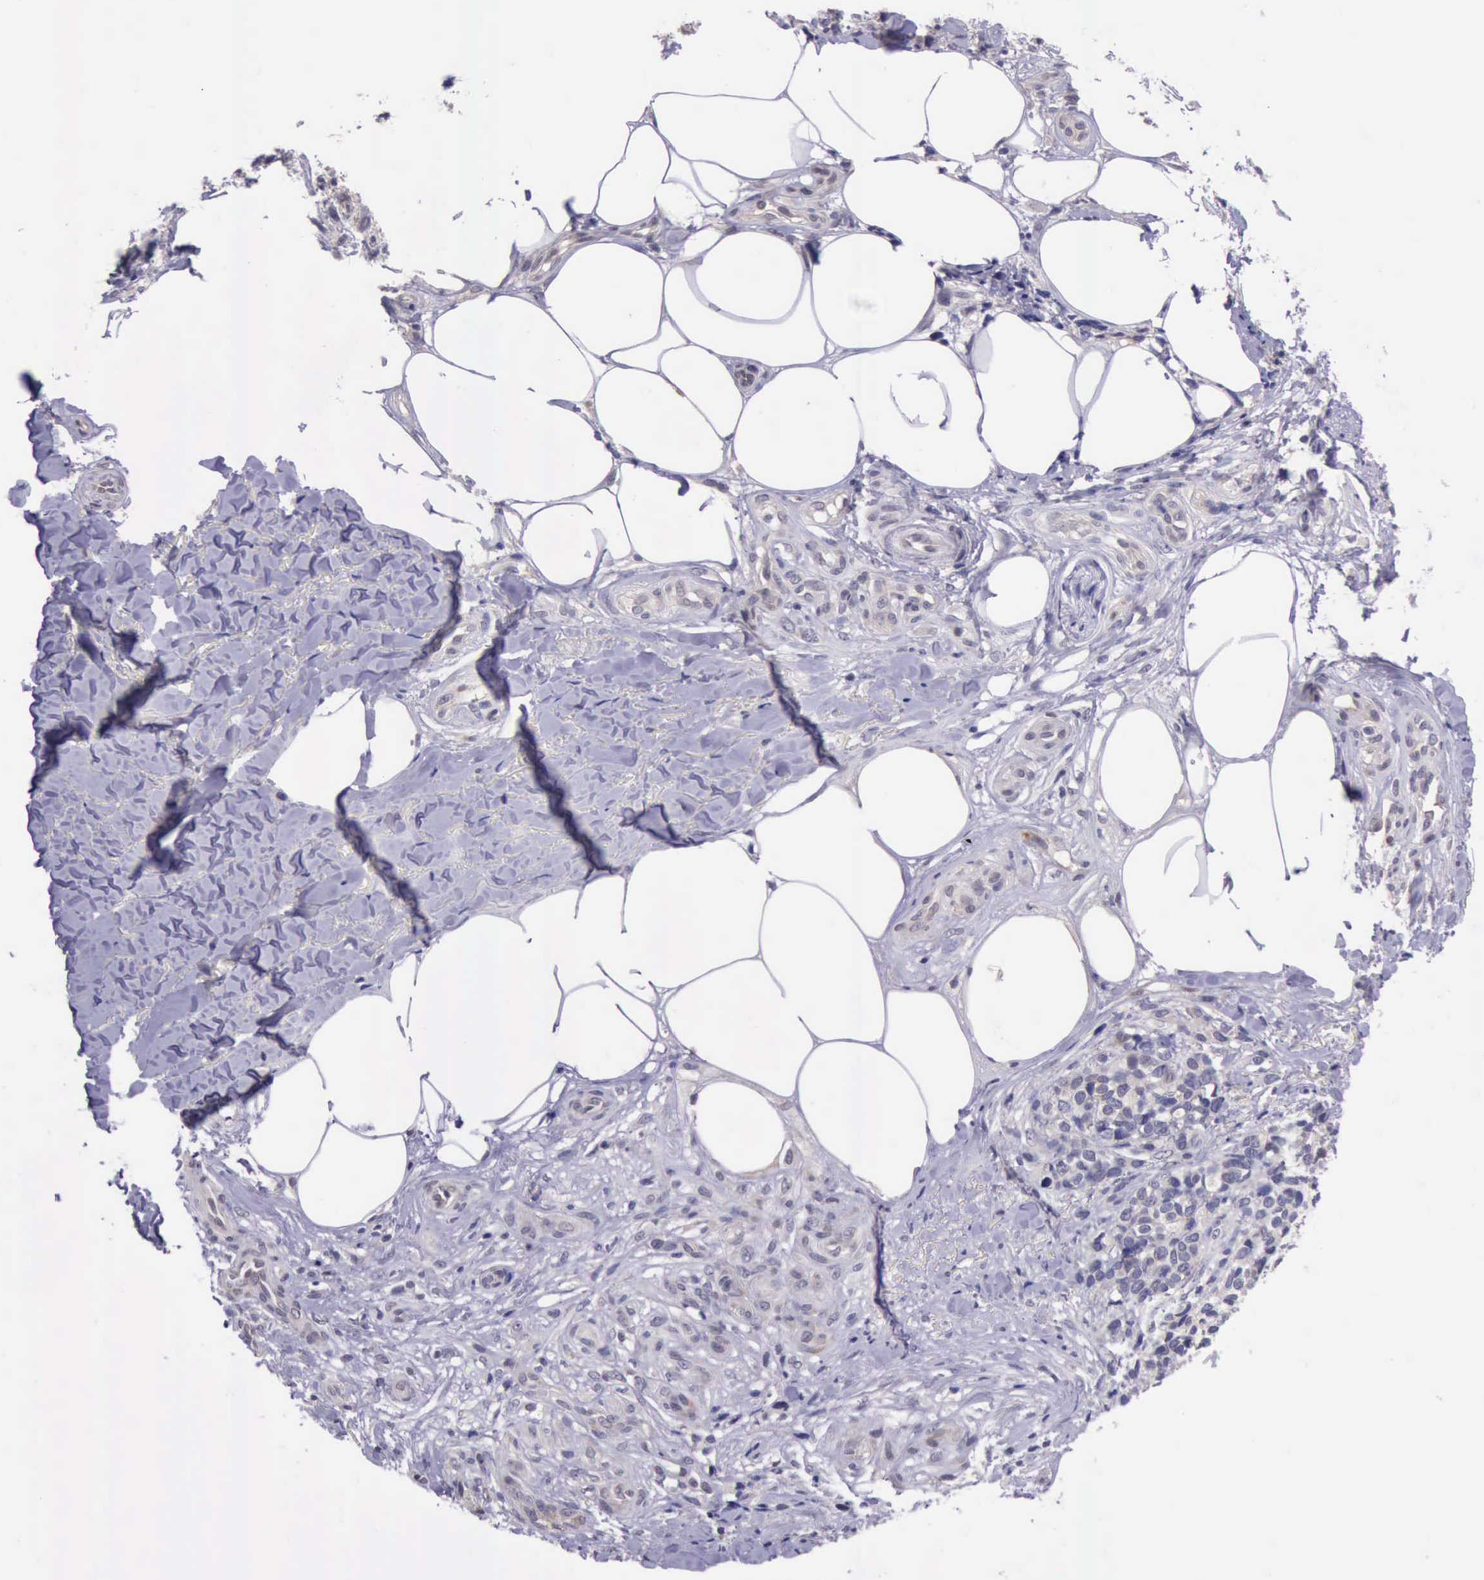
{"staining": {"intensity": "negative", "quantity": "none", "location": "none"}, "tissue": "melanoma", "cell_type": "Tumor cells", "image_type": "cancer", "snomed": [{"axis": "morphology", "description": "Malignant melanoma, NOS"}, {"axis": "topography", "description": "Skin"}], "caption": "This micrograph is of malignant melanoma stained with immunohistochemistry (IHC) to label a protein in brown with the nuclei are counter-stained blue. There is no expression in tumor cells.", "gene": "PLEK2", "patient": {"sex": "female", "age": 85}}